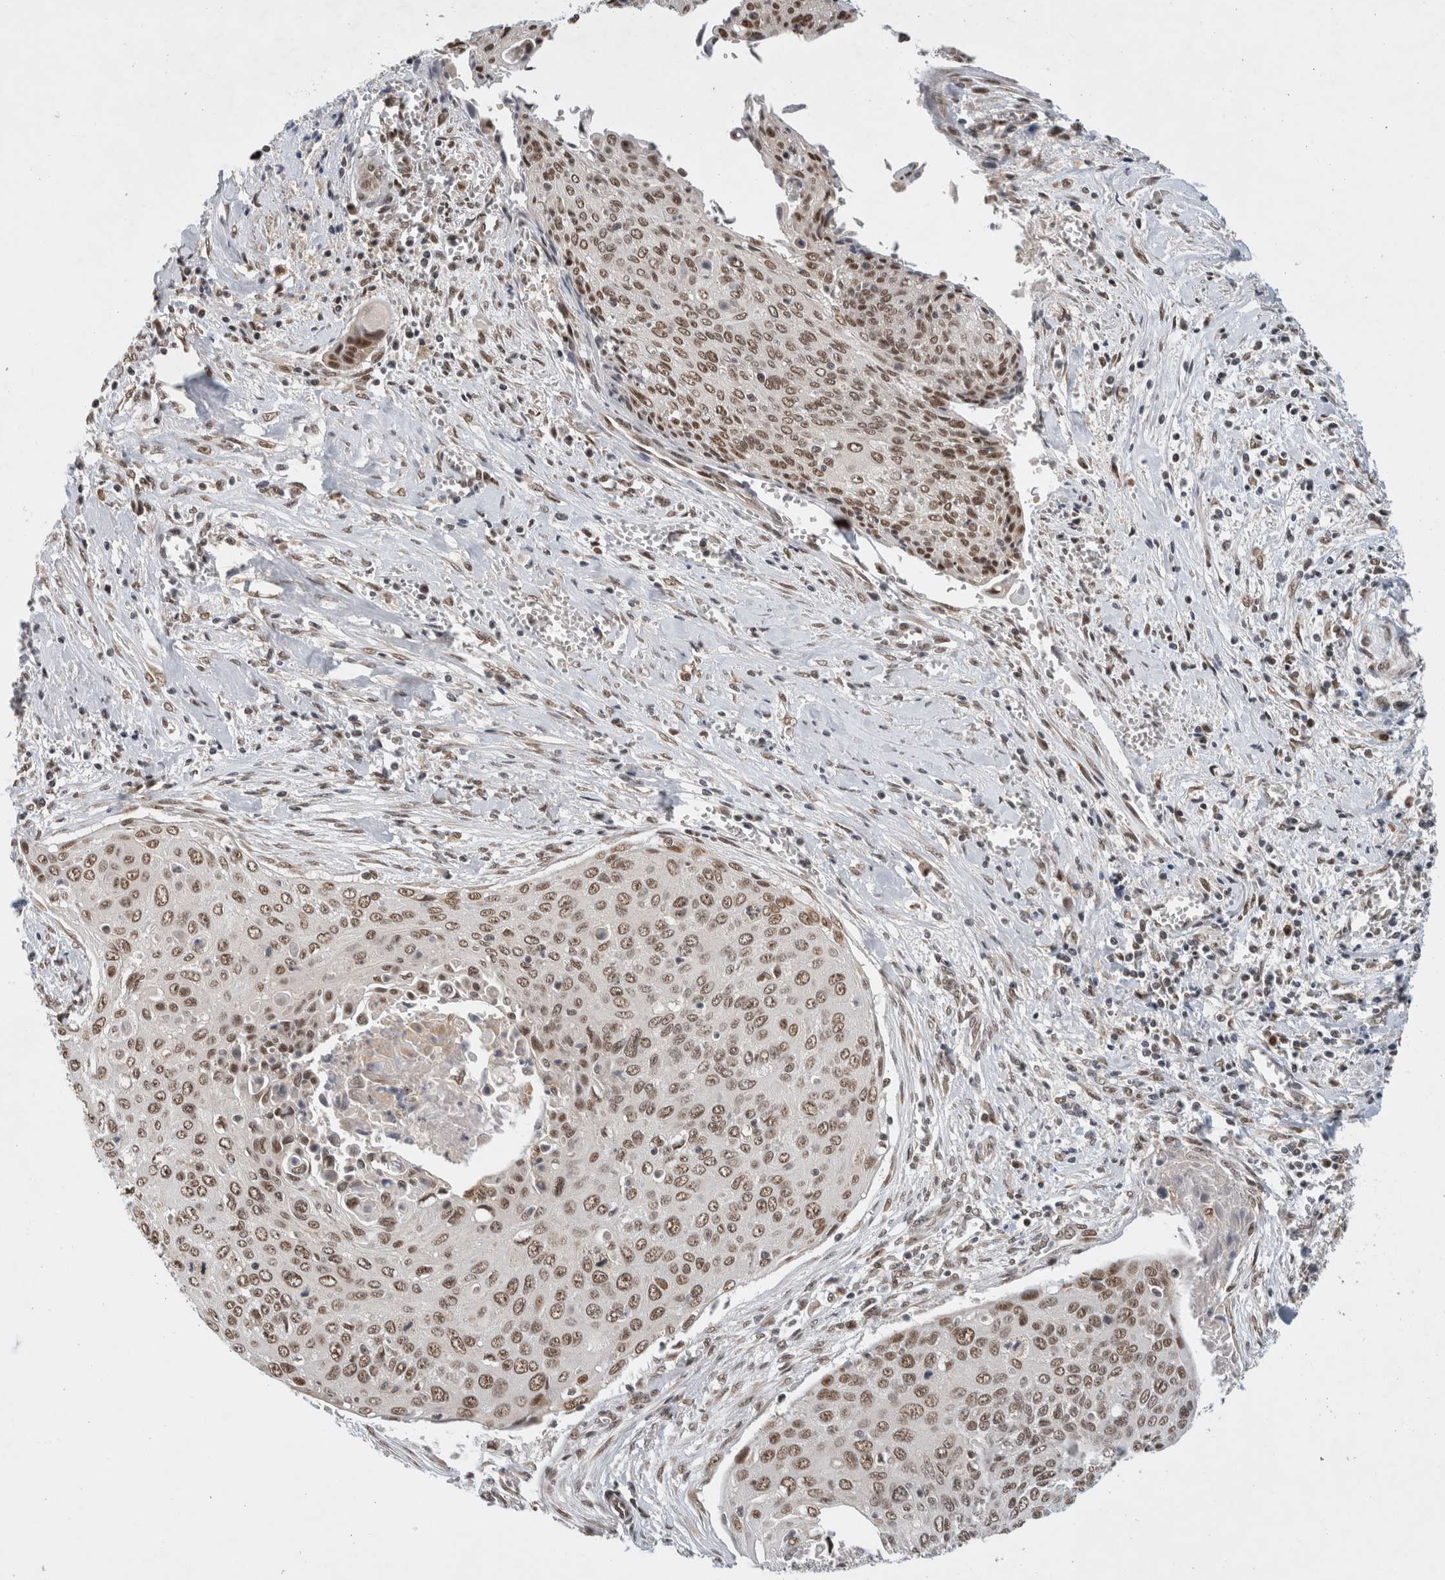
{"staining": {"intensity": "moderate", "quantity": ">75%", "location": "nuclear"}, "tissue": "cervical cancer", "cell_type": "Tumor cells", "image_type": "cancer", "snomed": [{"axis": "morphology", "description": "Squamous cell carcinoma, NOS"}, {"axis": "topography", "description": "Cervix"}], "caption": "Protein staining by immunohistochemistry (IHC) demonstrates moderate nuclear positivity in approximately >75% of tumor cells in cervical cancer.", "gene": "NCAPG2", "patient": {"sex": "female", "age": 55}}